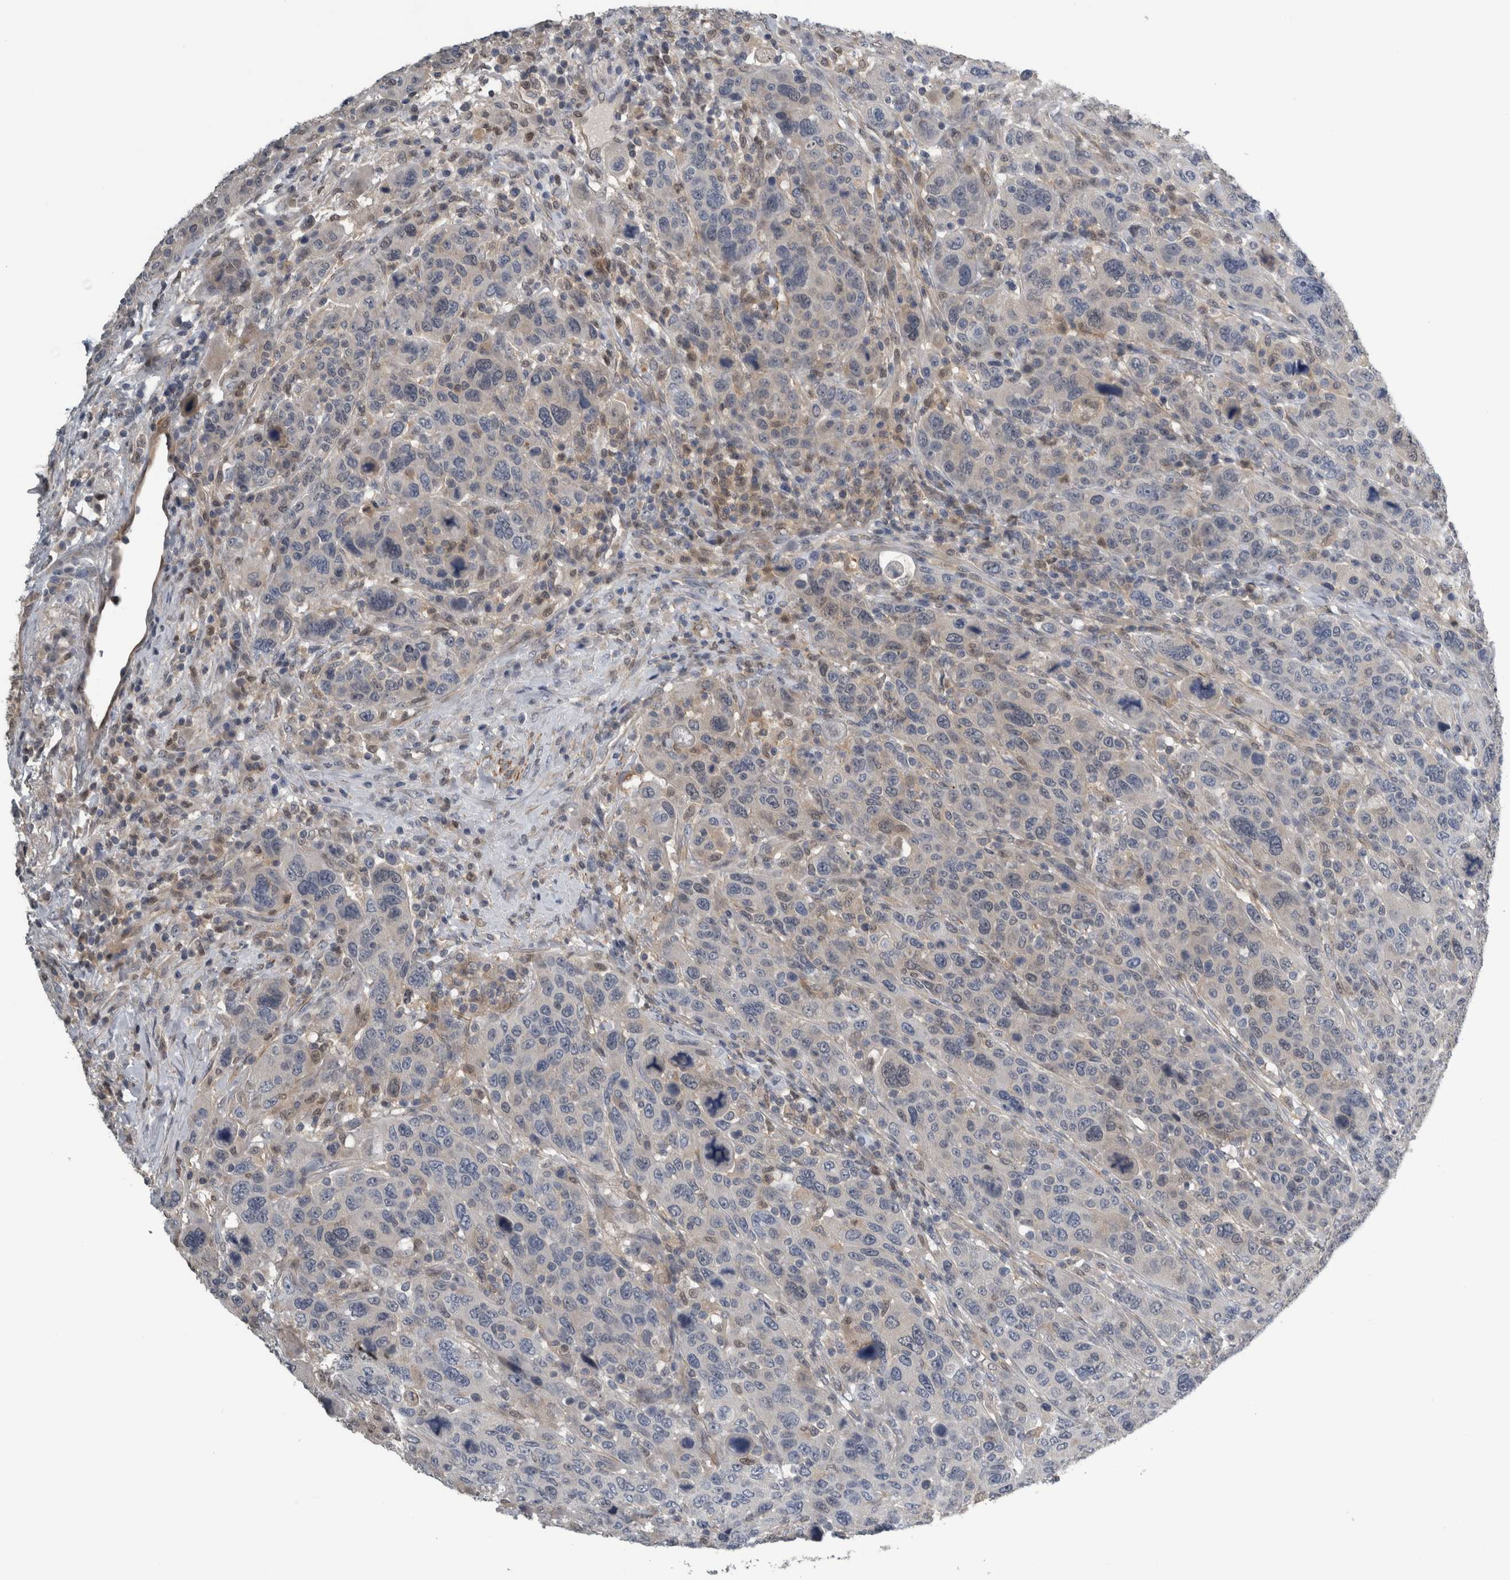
{"staining": {"intensity": "negative", "quantity": "none", "location": "none"}, "tissue": "breast cancer", "cell_type": "Tumor cells", "image_type": "cancer", "snomed": [{"axis": "morphology", "description": "Duct carcinoma"}, {"axis": "topography", "description": "Breast"}], "caption": "High power microscopy image of an immunohistochemistry (IHC) image of breast cancer (intraductal carcinoma), revealing no significant positivity in tumor cells.", "gene": "NAPRT", "patient": {"sex": "female", "age": 37}}